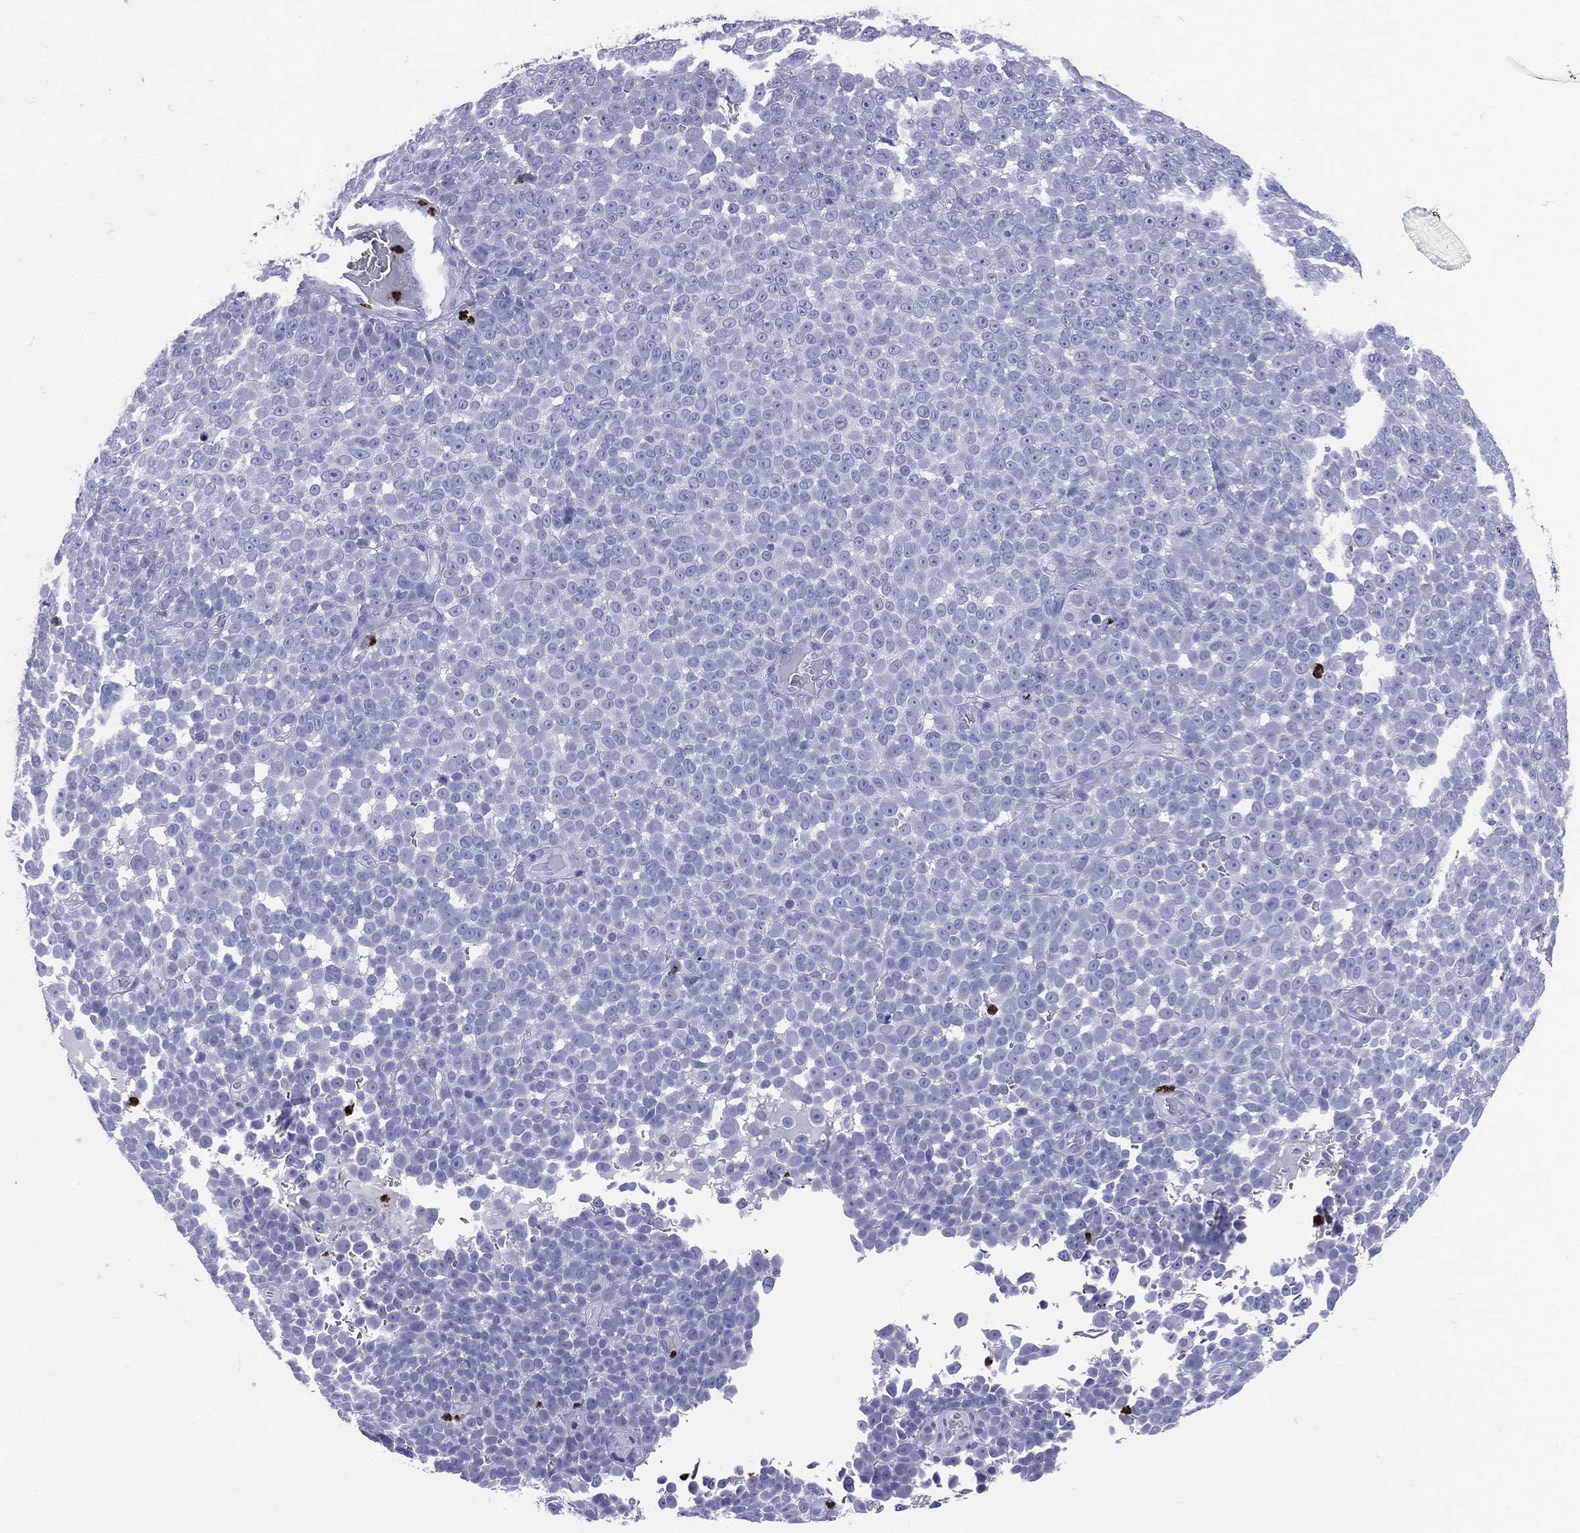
{"staining": {"intensity": "negative", "quantity": "none", "location": "none"}, "tissue": "melanoma", "cell_type": "Tumor cells", "image_type": "cancer", "snomed": [{"axis": "morphology", "description": "Malignant melanoma, NOS"}, {"axis": "topography", "description": "Skin"}], "caption": "A photomicrograph of human melanoma is negative for staining in tumor cells.", "gene": "PGLYRP1", "patient": {"sex": "female", "age": 95}}